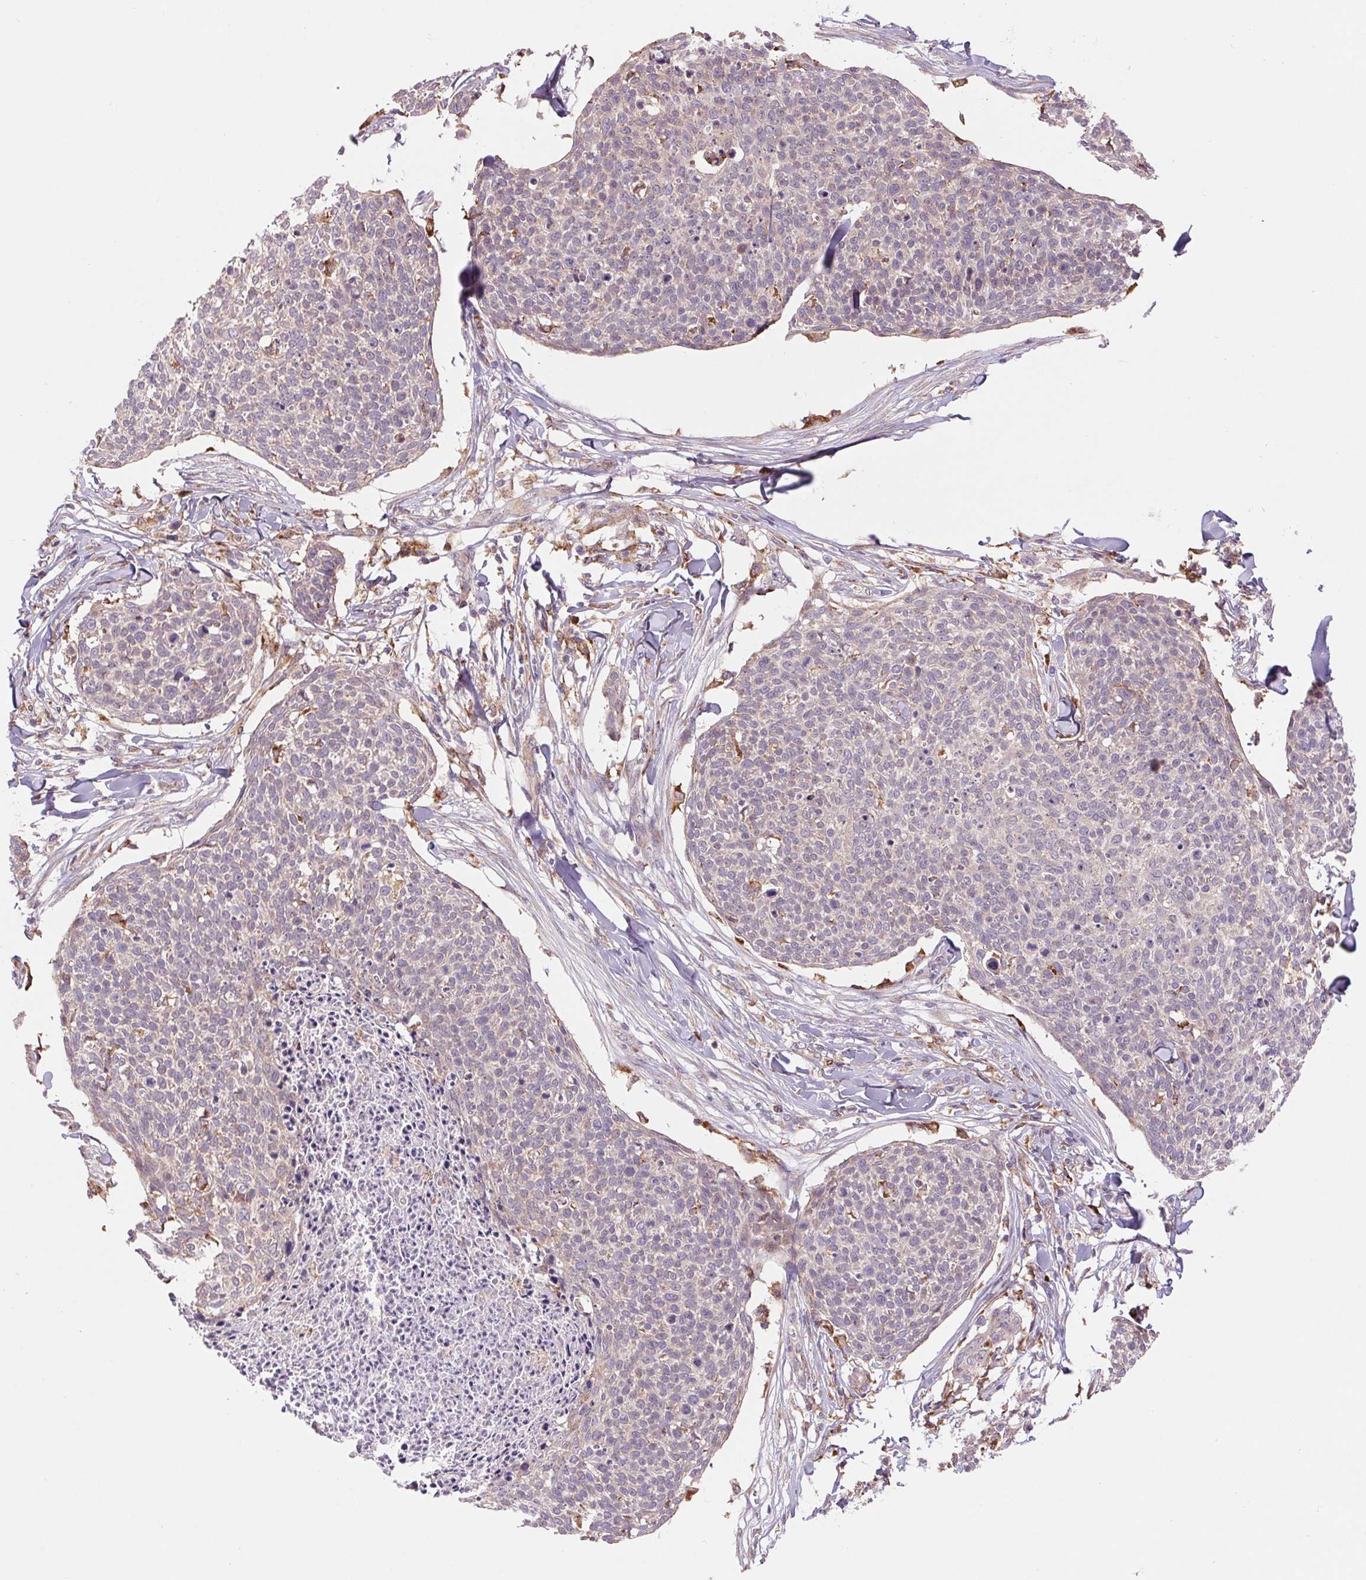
{"staining": {"intensity": "weak", "quantity": "<25%", "location": "cytoplasmic/membranous"}, "tissue": "skin cancer", "cell_type": "Tumor cells", "image_type": "cancer", "snomed": [{"axis": "morphology", "description": "Squamous cell carcinoma, NOS"}, {"axis": "topography", "description": "Skin"}, {"axis": "topography", "description": "Vulva"}], "caption": "The immunohistochemistry photomicrograph has no significant staining in tumor cells of skin cancer tissue.", "gene": "KLHL20", "patient": {"sex": "female", "age": 75}}